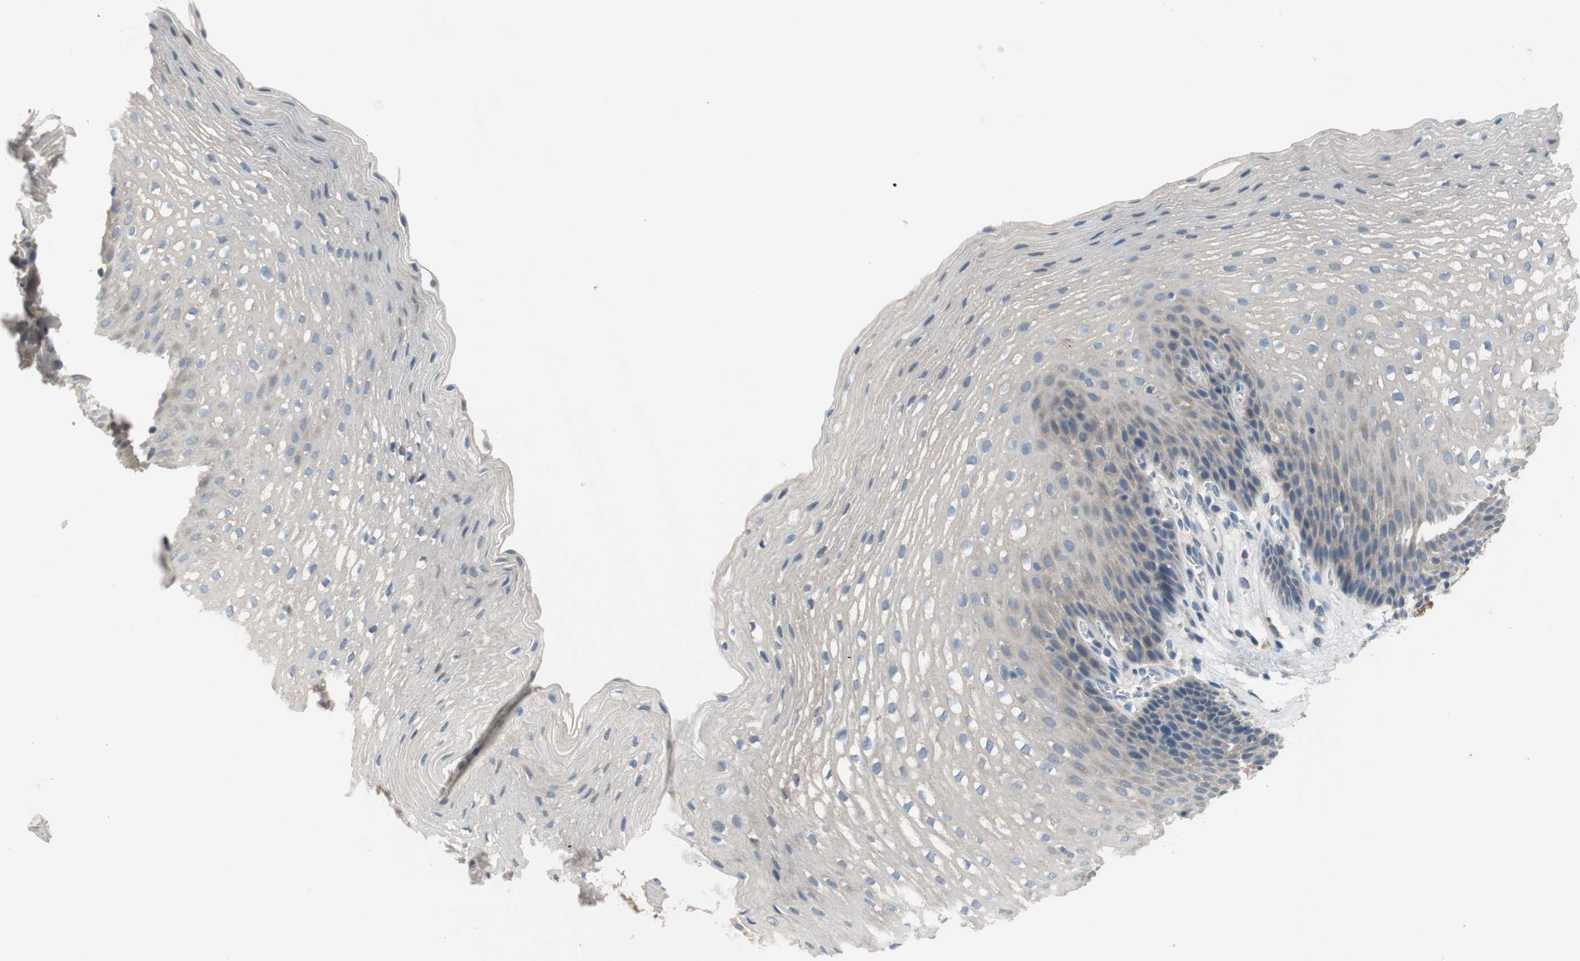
{"staining": {"intensity": "negative", "quantity": "none", "location": "none"}, "tissue": "esophagus", "cell_type": "Squamous epithelial cells", "image_type": "normal", "snomed": [{"axis": "morphology", "description": "Normal tissue, NOS"}, {"axis": "topography", "description": "Esophagus"}], "caption": "DAB immunohistochemical staining of normal human esophagus exhibits no significant expression in squamous epithelial cells.", "gene": "TACR3", "patient": {"sex": "male", "age": 48}}